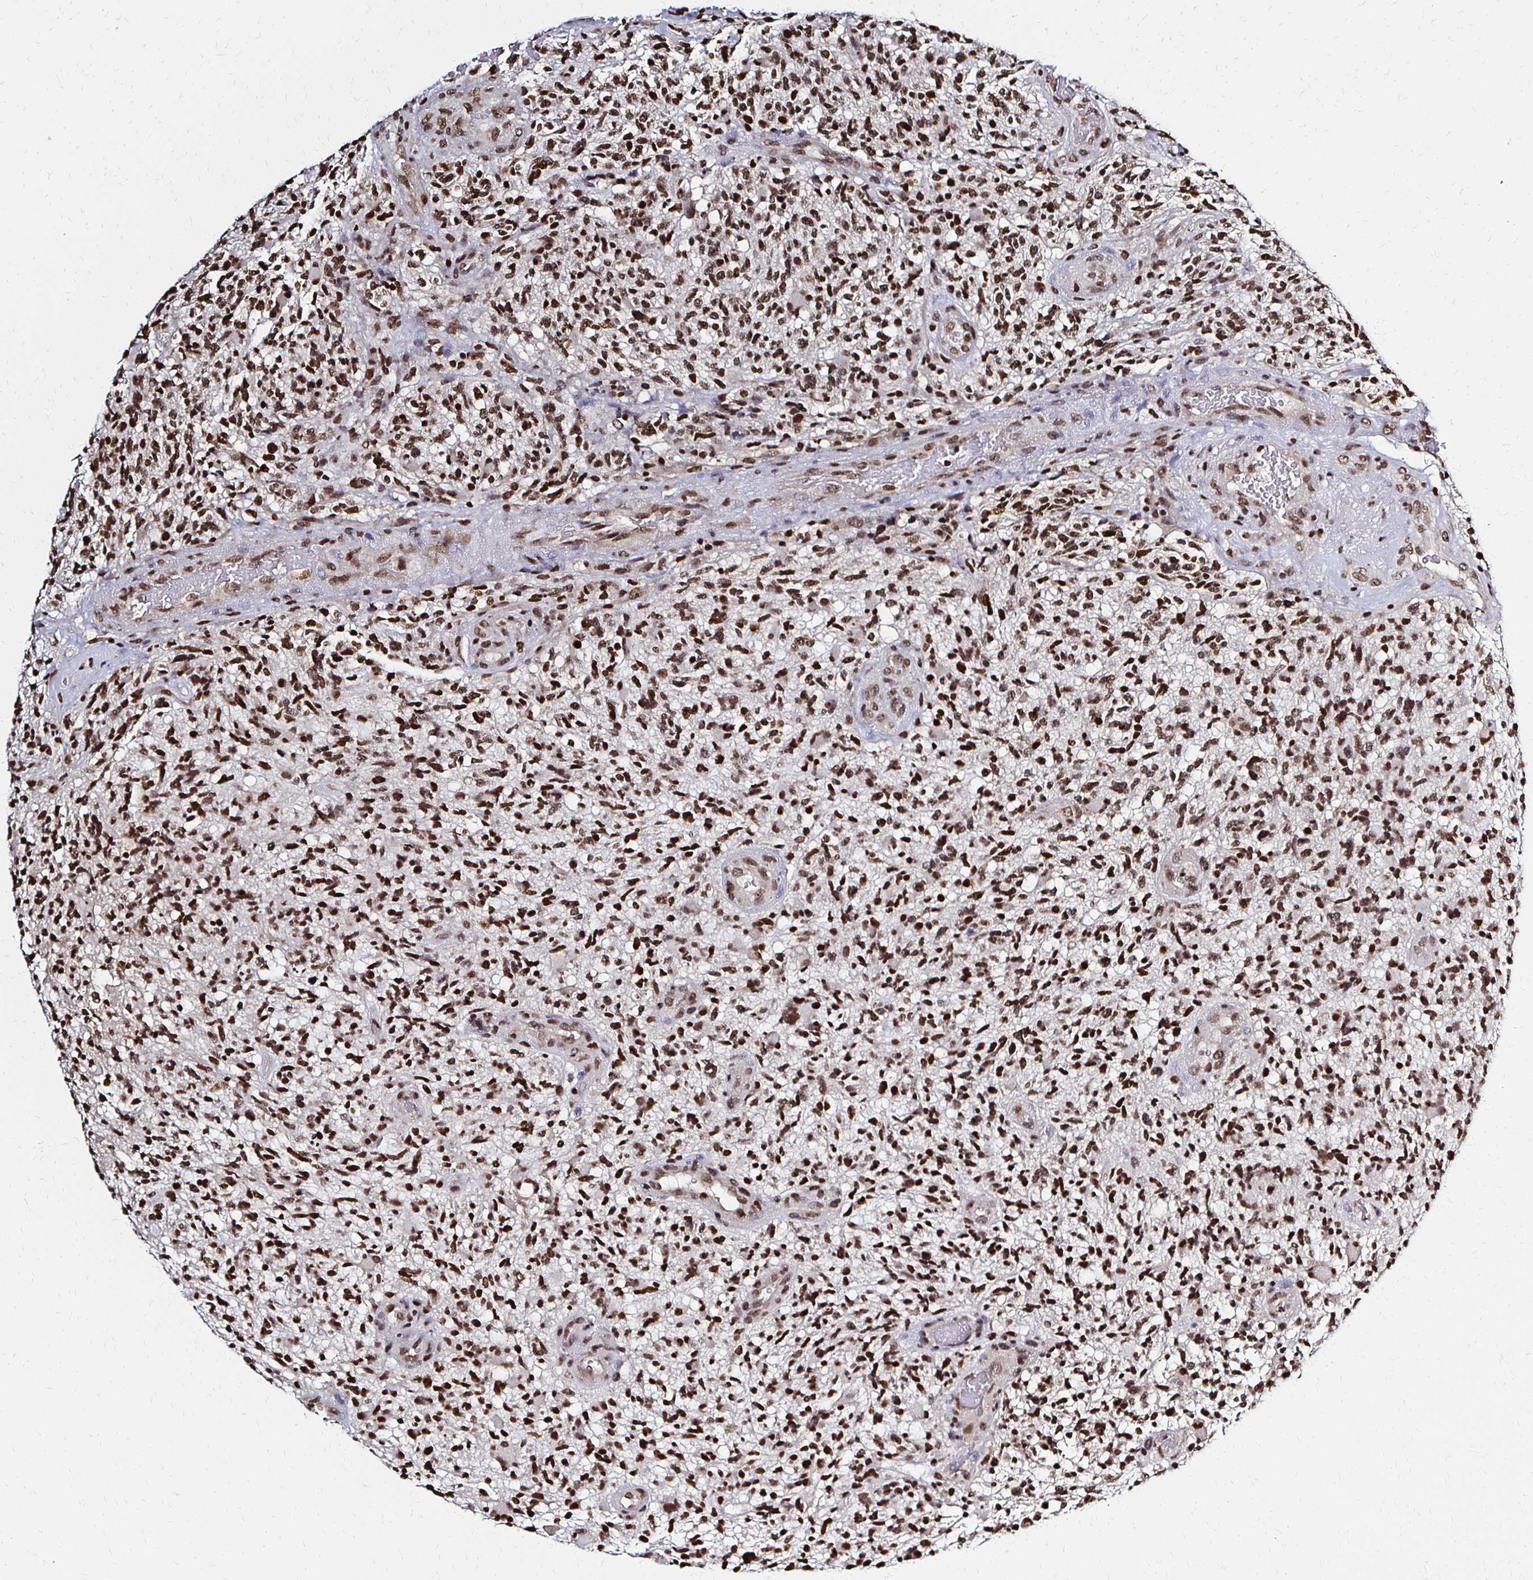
{"staining": {"intensity": "moderate", "quantity": ">75%", "location": "nuclear"}, "tissue": "glioma", "cell_type": "Tumor cells", "image_type": "cancer", "snomed": [{"axis": "morphology", "description": "Glioma, malignant, High grade"}, {"axis": "topography", "description": "Brain"}], "caption": "Human malignant glioma (high-grade) stained with a brown dye shows moderate nuclear positive positivity in about >75% of tumor cells.", "gene": "HOXA9", "patient": {"sex": "female", "age": 71}}